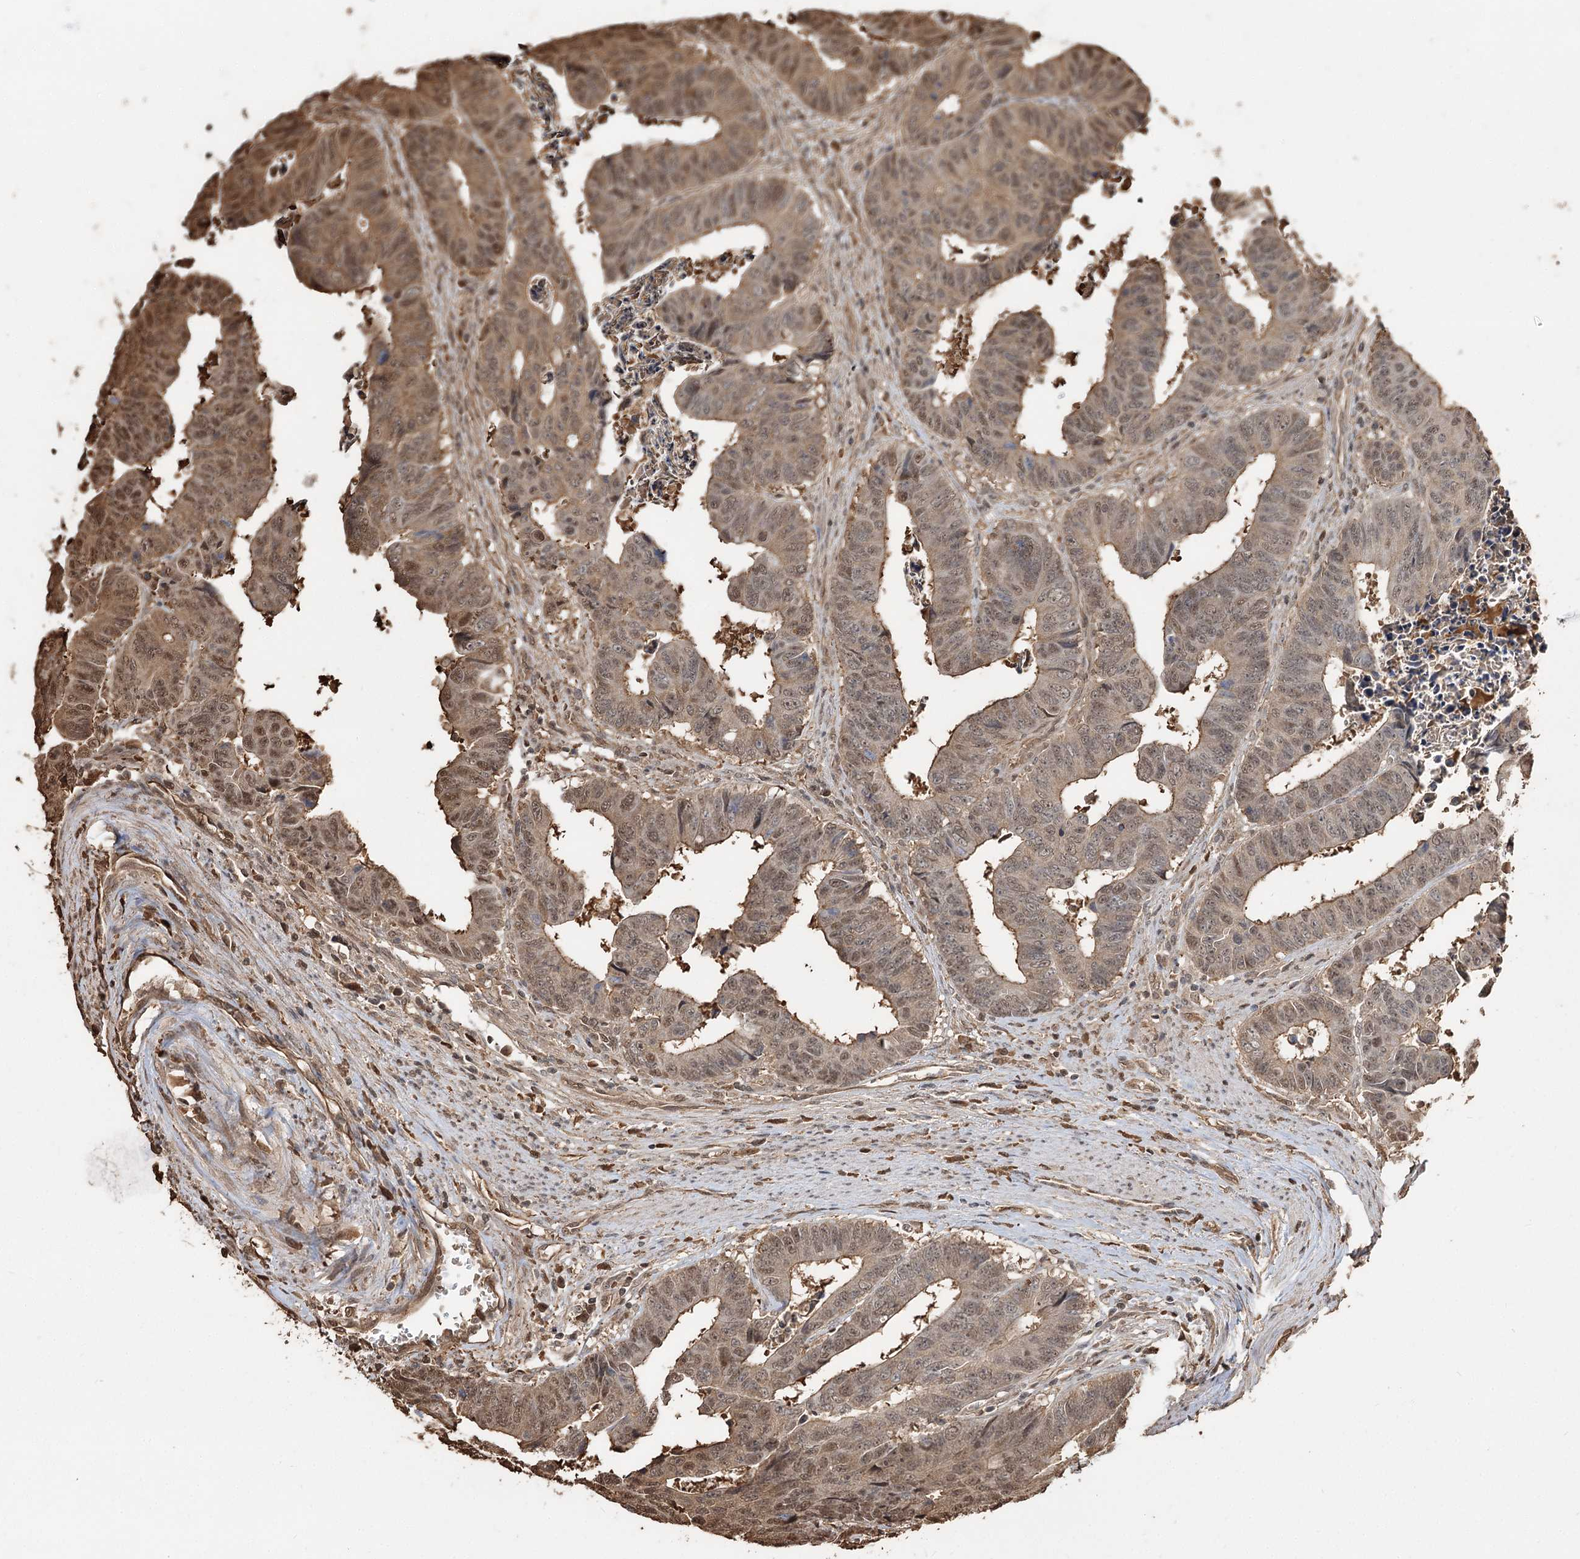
{"staining": {"intensity": "moderate", "quantity": ">75%", "location": "cytoplasmic/membranous,nuclear"}, "tissue": "colorectal cancer", "cell_type": "Tumor cells", "image_type": "cancer", "snomed": [{"axis": "morphology", "description": "Adenocarcinoma, NOS"}, {"axis": "topography", "description": "Rectum"}], "caption": "Human colorectal adenocarcinoma stained for a protein (brown) reveals moderate cytoplasmic/membranous and nuclear positive expression in about >75% of tumor cells.", "gene": "PLCH1", "patient": {"sex": "male", "age": 84}}